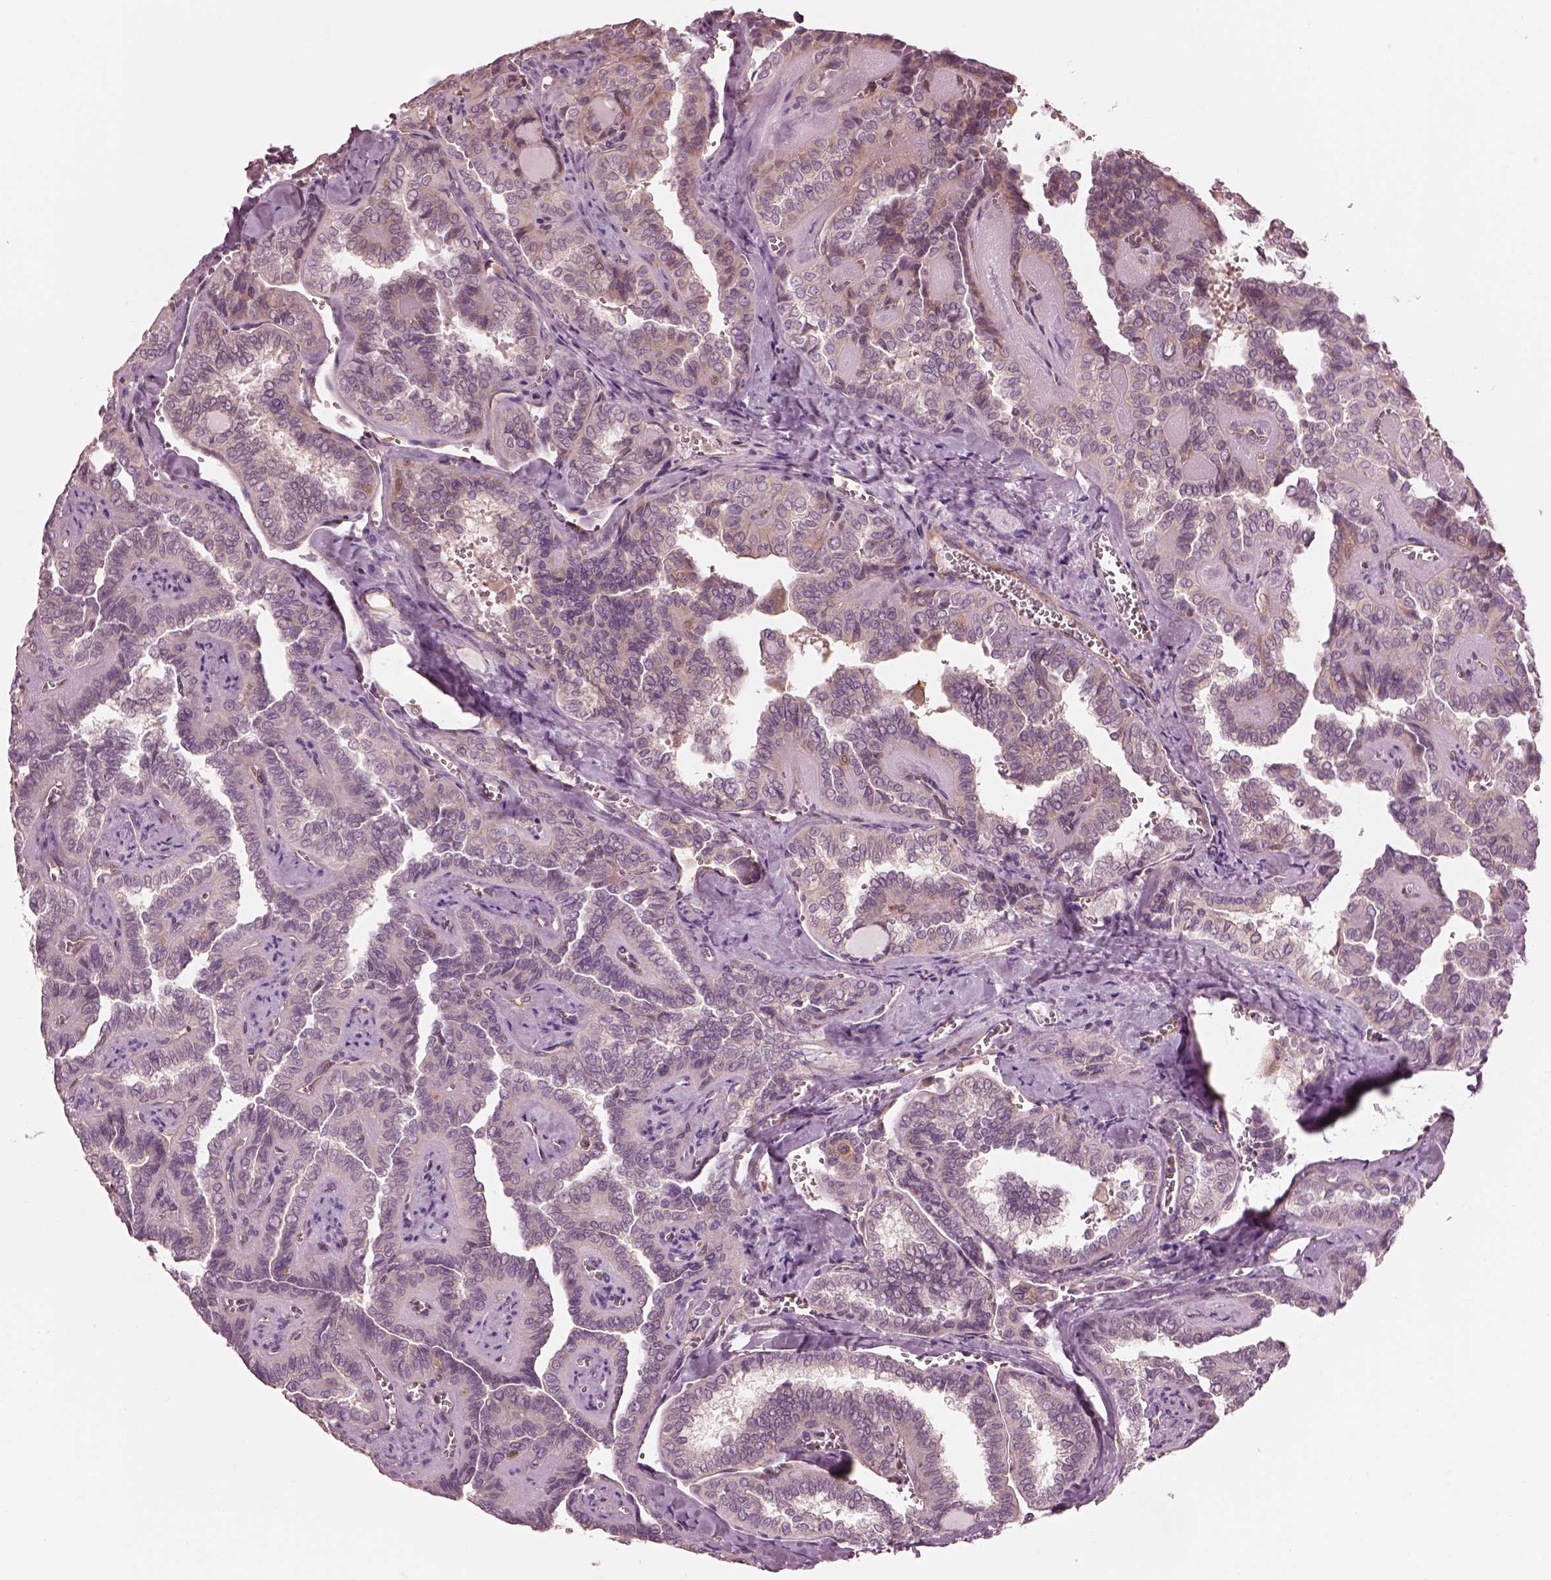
{"staining": {"intensity": "weak", "quantity": "<25%", "location": "cytoplasmic/membranous"}, "tissue": "thyroid cancer", "cell_type": "Tumor cells", "image_type": "cancer", "snomed": [{"axis": "morphology", "description": "Papillary adenocarcinoma, NOS"}, {"axis": "topography", "description": "Thyroid gland"}], "caption": "An image of thyroid cancer (papillary adenocarcinoma) stained for a protein exhibits no brown staining in tumor cells.", "gene": "STK33", "patient": {"sex": "female", "age": 41}}